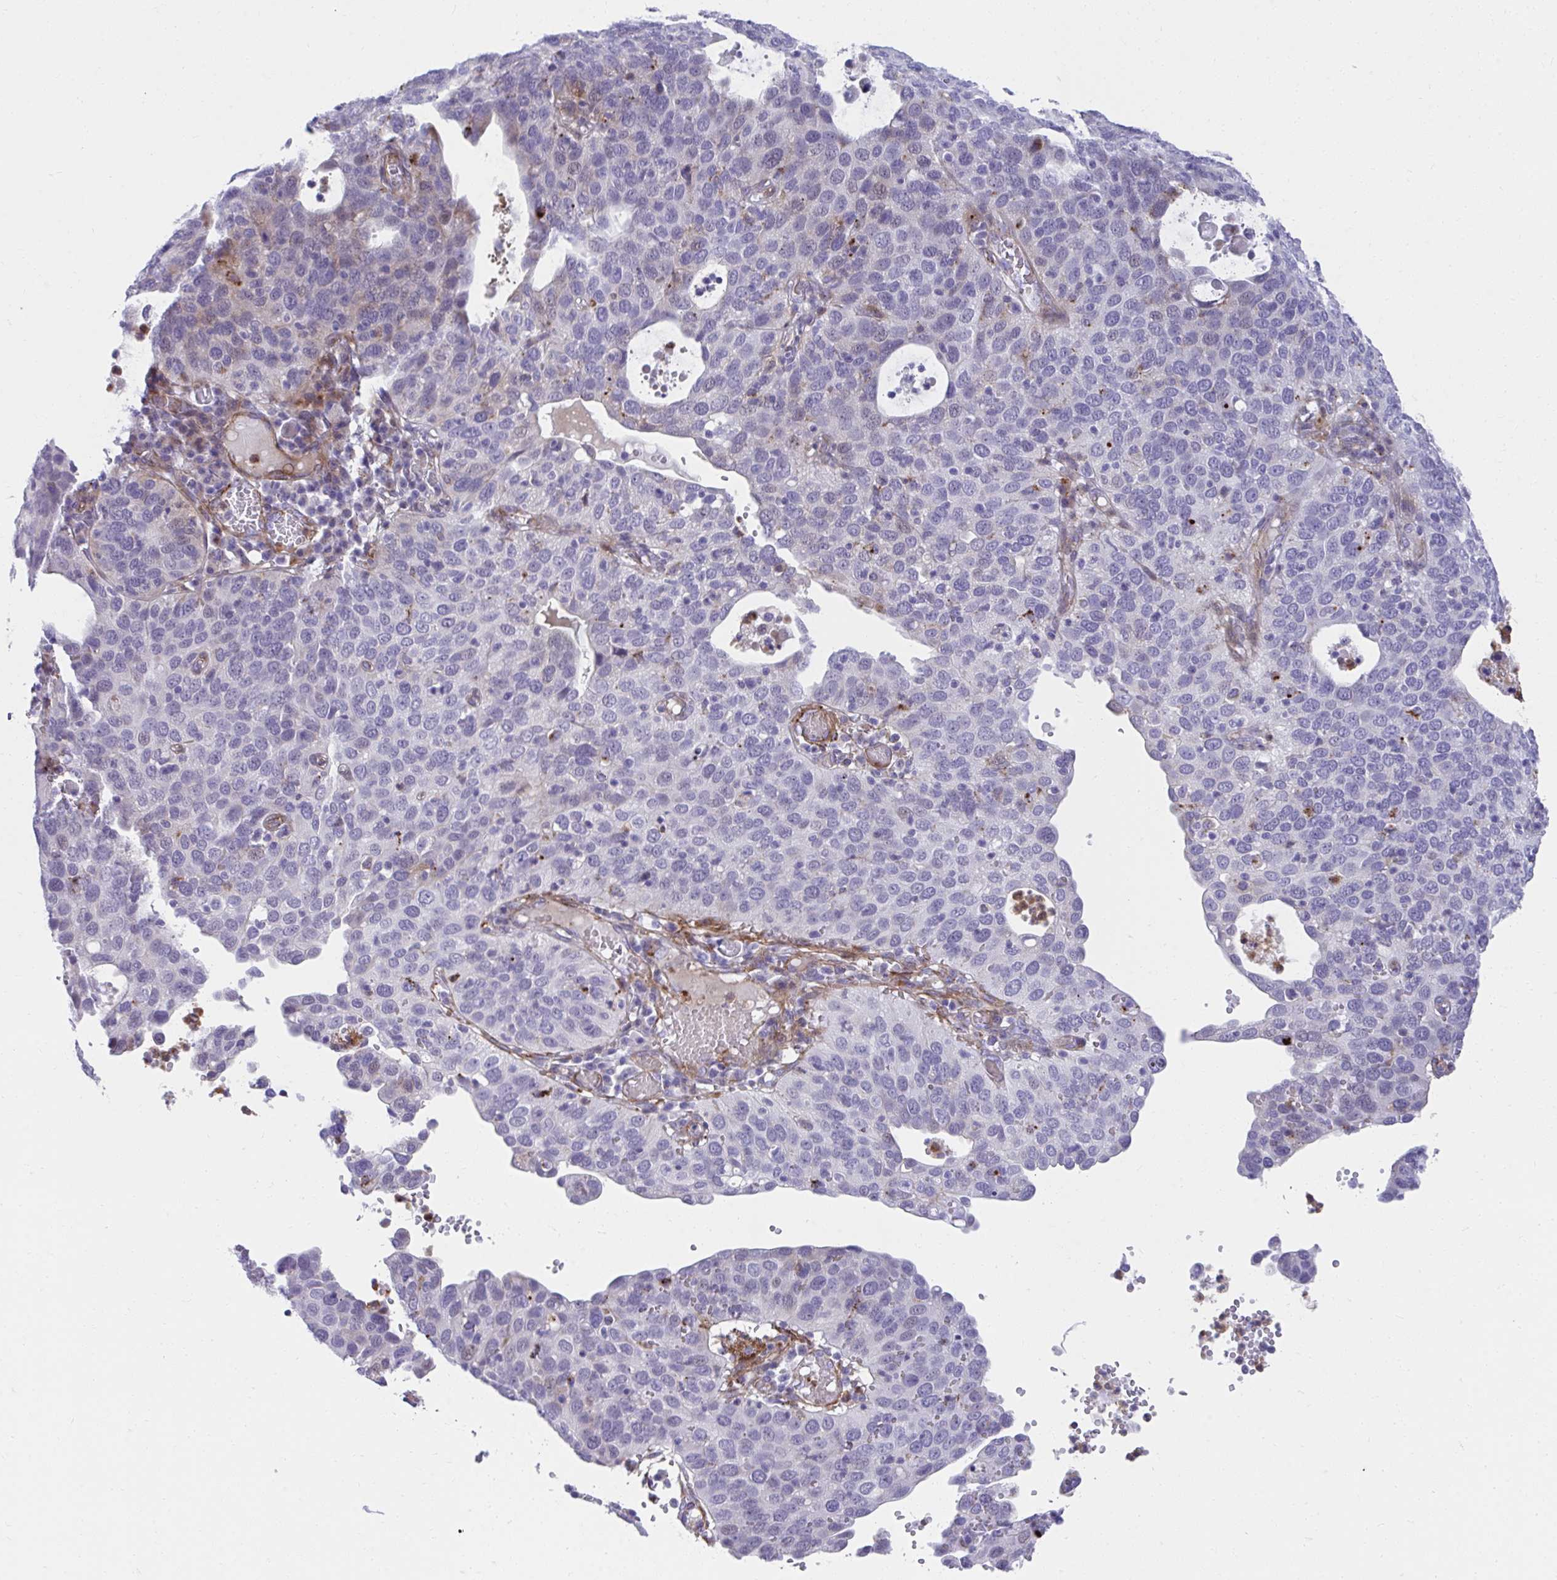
{"staining": {"intensity": "negative", "quantity": "none", "location": "none"}, "tissue": "cervical cancer", "cell_type": "Tumor cells", "image_type": "cancer", "snomed": [{"axis": "morphology", "description": "Squamous cell carcinoma, NOS"}, {"axis": "topography", "description": "Cervix"}], "caption": "This is a image of immunohistochemistry (IHC) staining of cervical squamous cell carcinoma, which shows no positivity in tumor cells. (Immunohistochemistry, brightfield microscopy, high magnification).", "gene": "CSTB", "patient": {"sex": "female", "age": 36}}